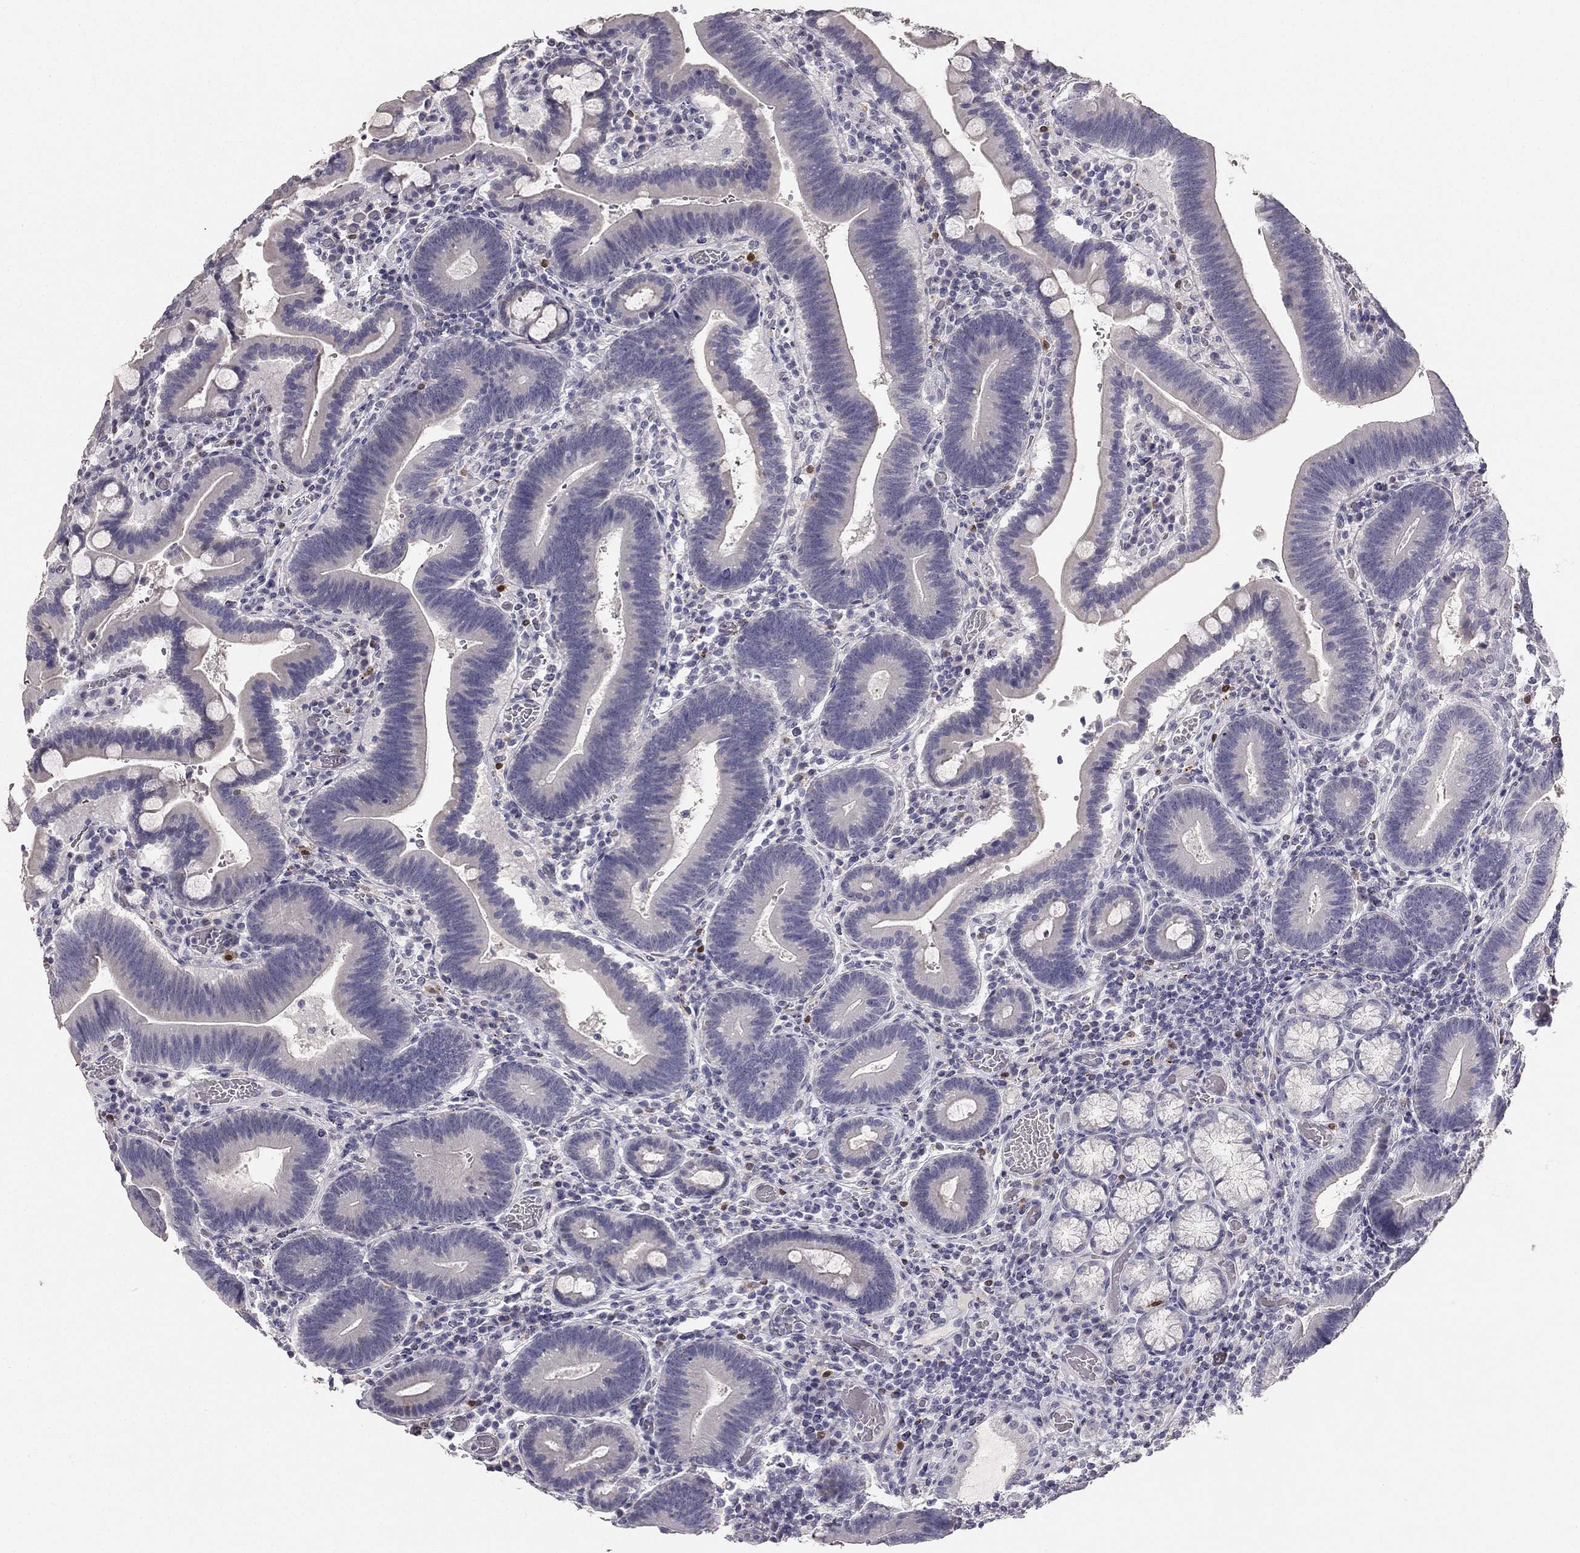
{"staining": {"intensity": "negative", "quantity": "none", "location": "none"}, "tissue": "duodenum", "cell_type": "Glandular cells", "image_type": "normal", "snomed": [{"axis": "morphology", "description": "Normal tissue, NOS"}, {"axis": "topography", "description": "Duodenum"}], "caption": "This histopathology image is of unremarkable duodenum stained with IHC to label a protein in brown with the nuclei are counter-stained blue. There is no expression in glandular cells. (Stains: DAB (3,3'-diaminobenzidine) immunohistochemistry (IHC) with hematoxylin counter stain, Microscopy: brightfield microscopy at high magnification).", "gene": "CALB2", "patient": {"sex": "female", "age": 62}}